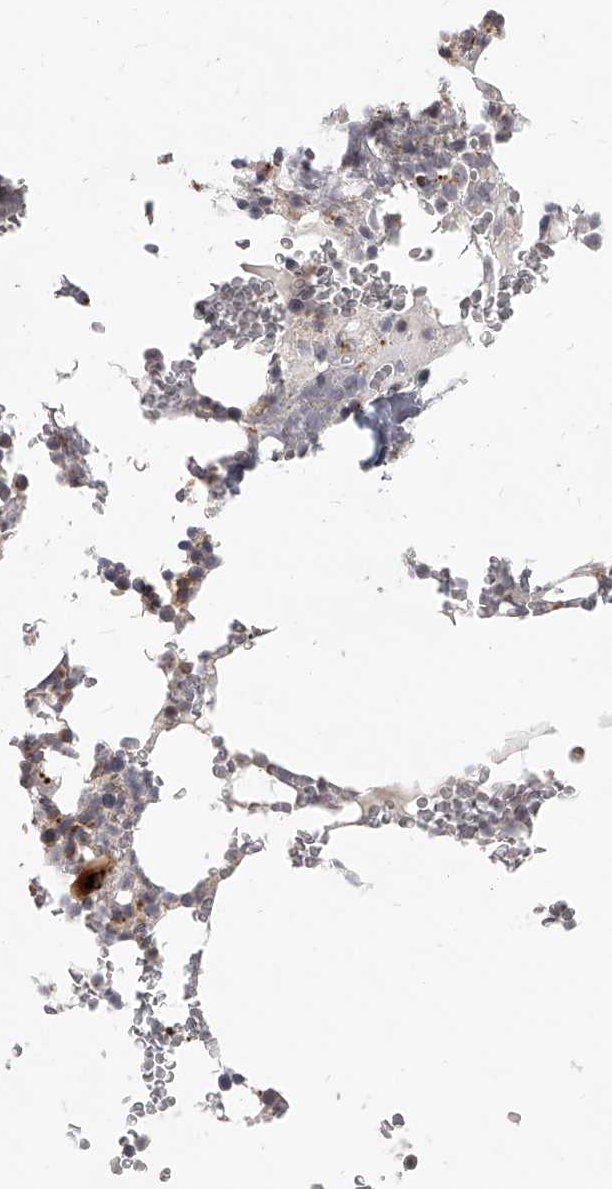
{"staining": {"intensity": "strong", "quantity": "<25%", "location": "cytoplasmic/membranous"}, "tissue": "bone marrow", "cell_type": "Hematopoietic cells", "image_type": "normal", "snomed": [{"axis": "morphology", "description": "Normal tissue, NOS"}, {"axis": "topography", "description": "Bone marrow"}], "caption": "Protein staining by immunohistochemistry demonstrates strong cytoplasmic/membranous staining in about <25% of hematopoietic cells in normal bone marrow. (IHC, brightfield microscopy, high magnification).", "gene": "SLC37A1", "patient": {"sex": "male", "age": 58}}